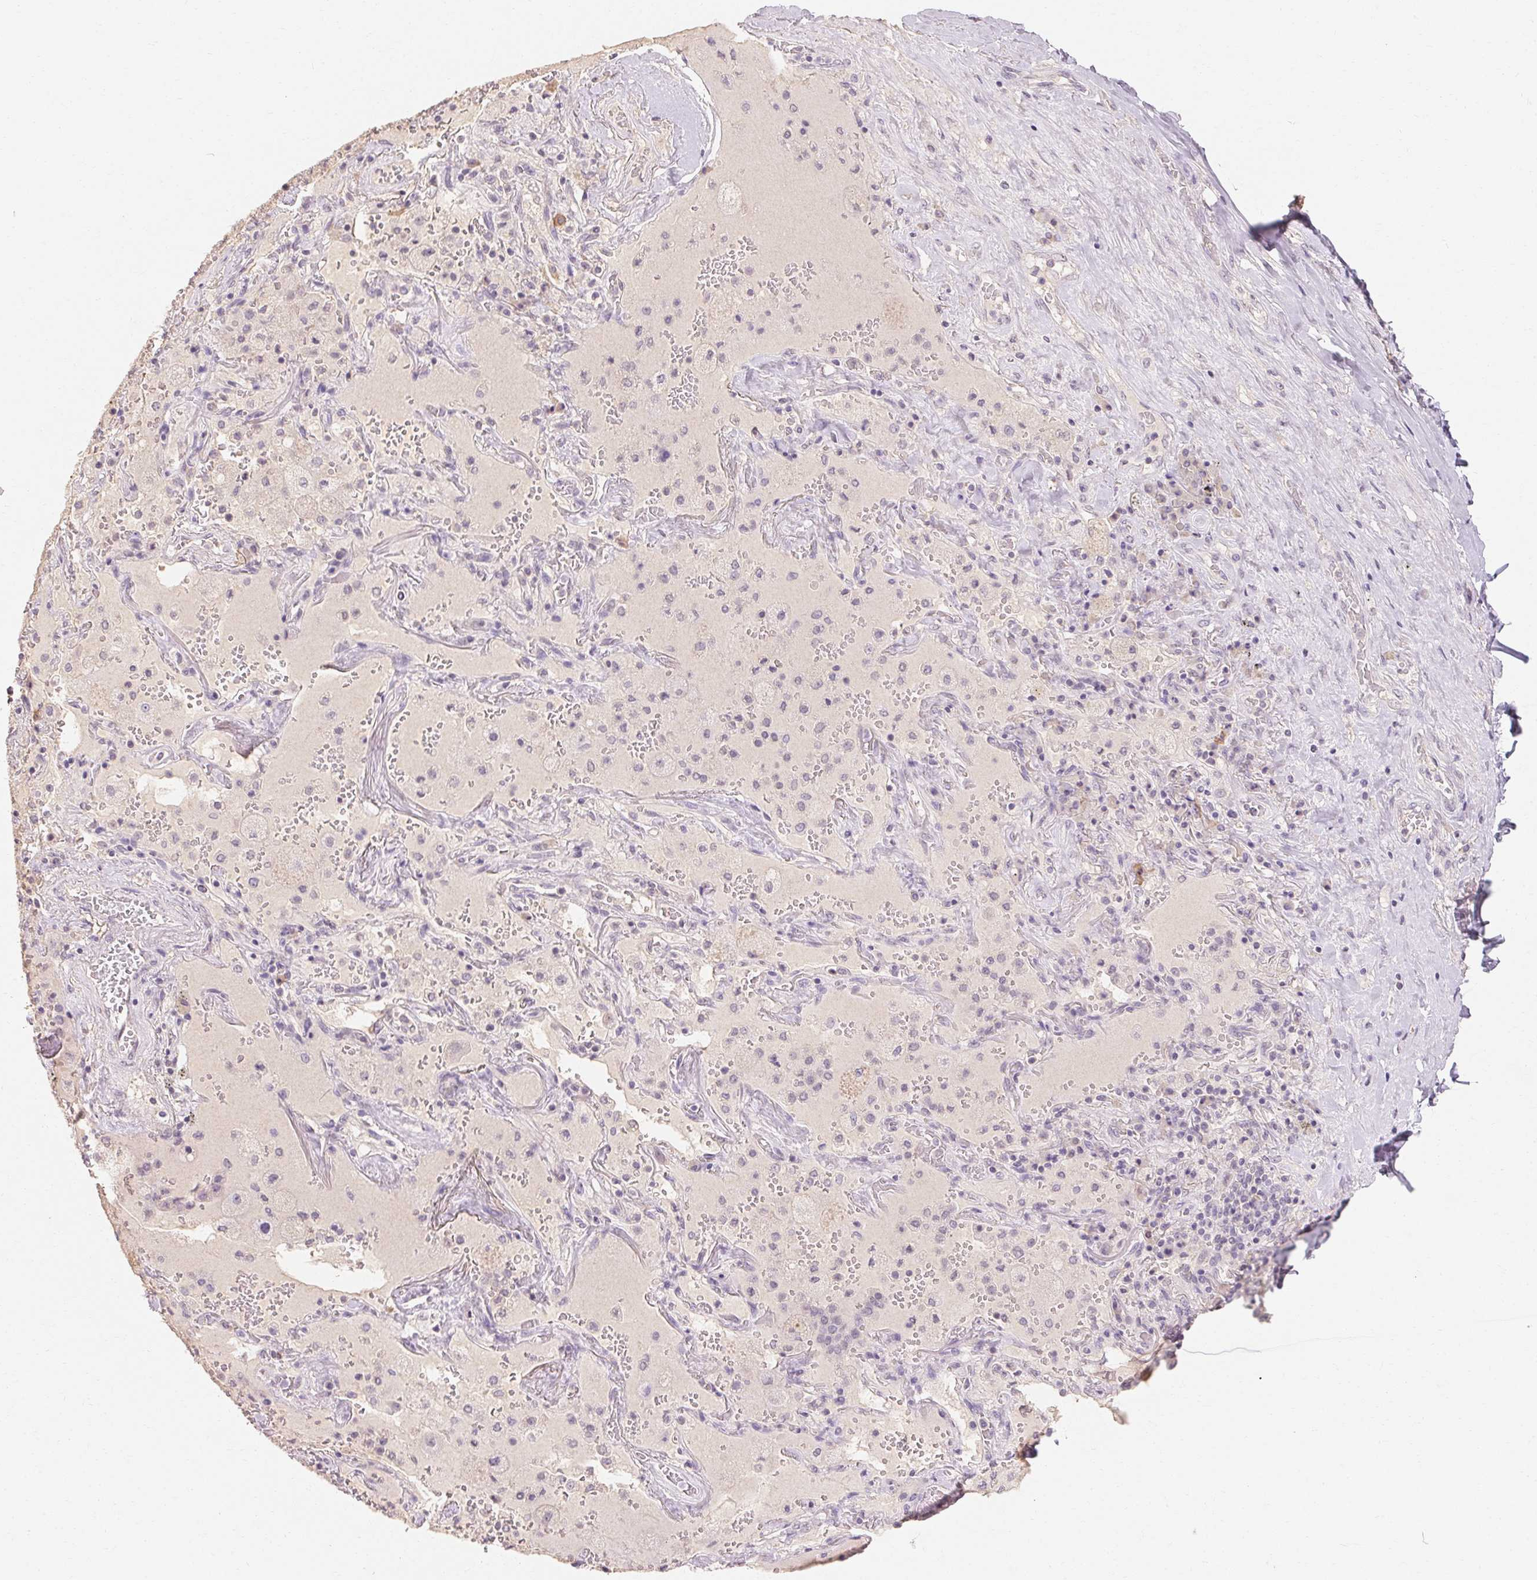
{"staining": {"intensity": "negative", "quantity": "none", "location": "none"}, "tissue": "soft tissue", "cell_type": "Fibroblasts", "image_type": "normal", "snomed": [{"axis": "morphology", "description": "Normal tissue, NOS"}, {"axis": "topography", "description": "Cartilage tissue"}, {"axis": "topography", "description": "Bronchus"}], "caption": "DAB immunohistochemical staining of normal soft tissue exhibits no significant positivity in fibroblasts.", "gene": "MAP7D2", "patient": {"sex": "male", "age": 64}}